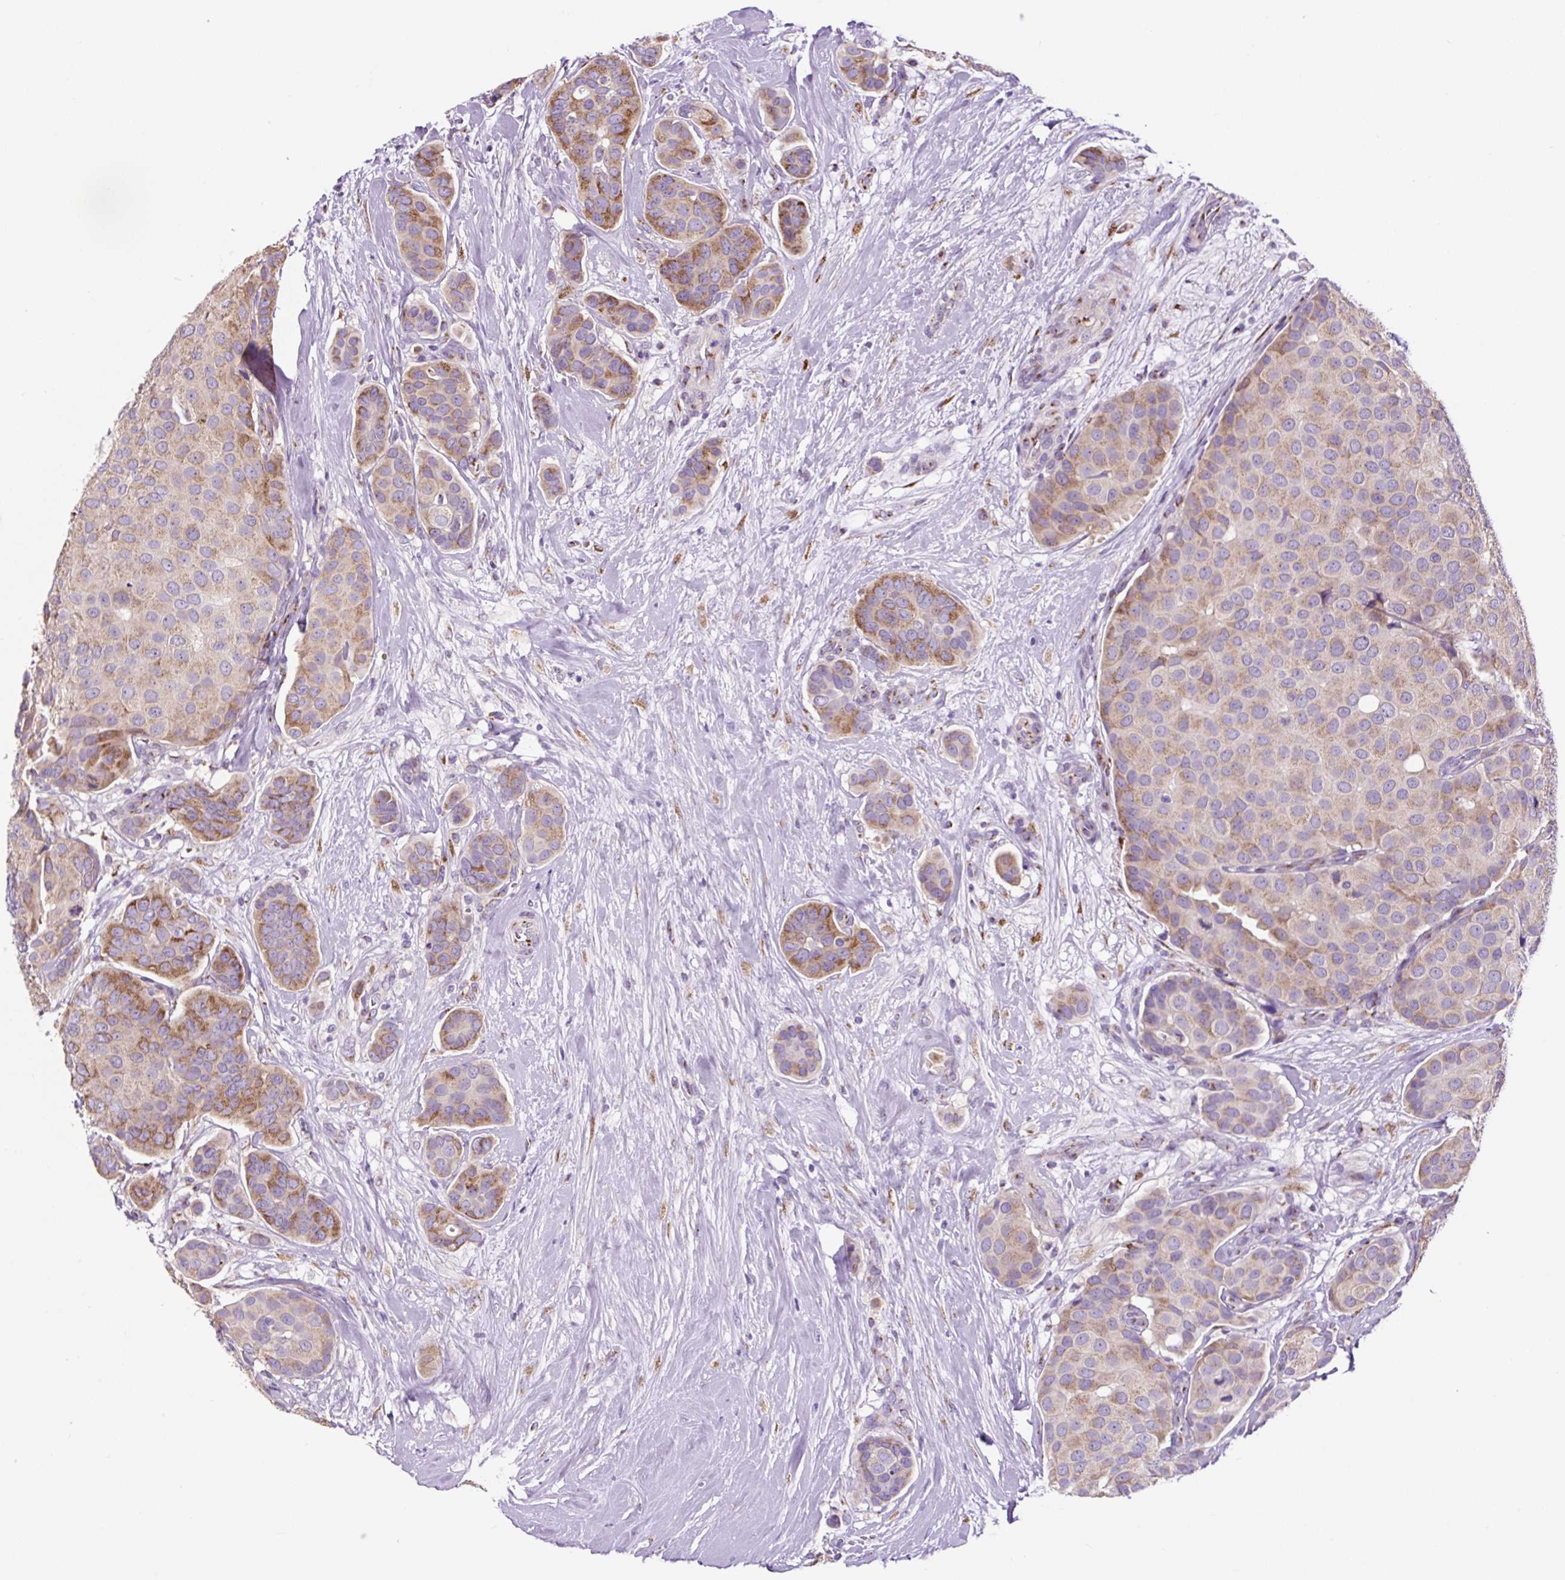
{"staining": {"intensity": "moderate", "quantity": "25%-75%", "location": "cytoplasmic/membranous"}, "tissue": "breast cancer", "cell_type": "Tumor cells", "image_type": "cancer", "snomed": [{"axis": "morphology", "description": "Duct carcinoma"}, {"axis": "topography", "description": "Breast"}], "caption": "The micrograph exhibits staining of breast cancer, revealing moderate cytoplasmic/membranous protein expression (brown color) within tumor cells. The staining is performed using DAB (3,3'-diaminobenzidine) brown chromogen to label protein expression. The nuclei are counter-stained blue using hematoxylin.", "gene": "GORASP1", "patient": {"sex": "female", "age": 70}}